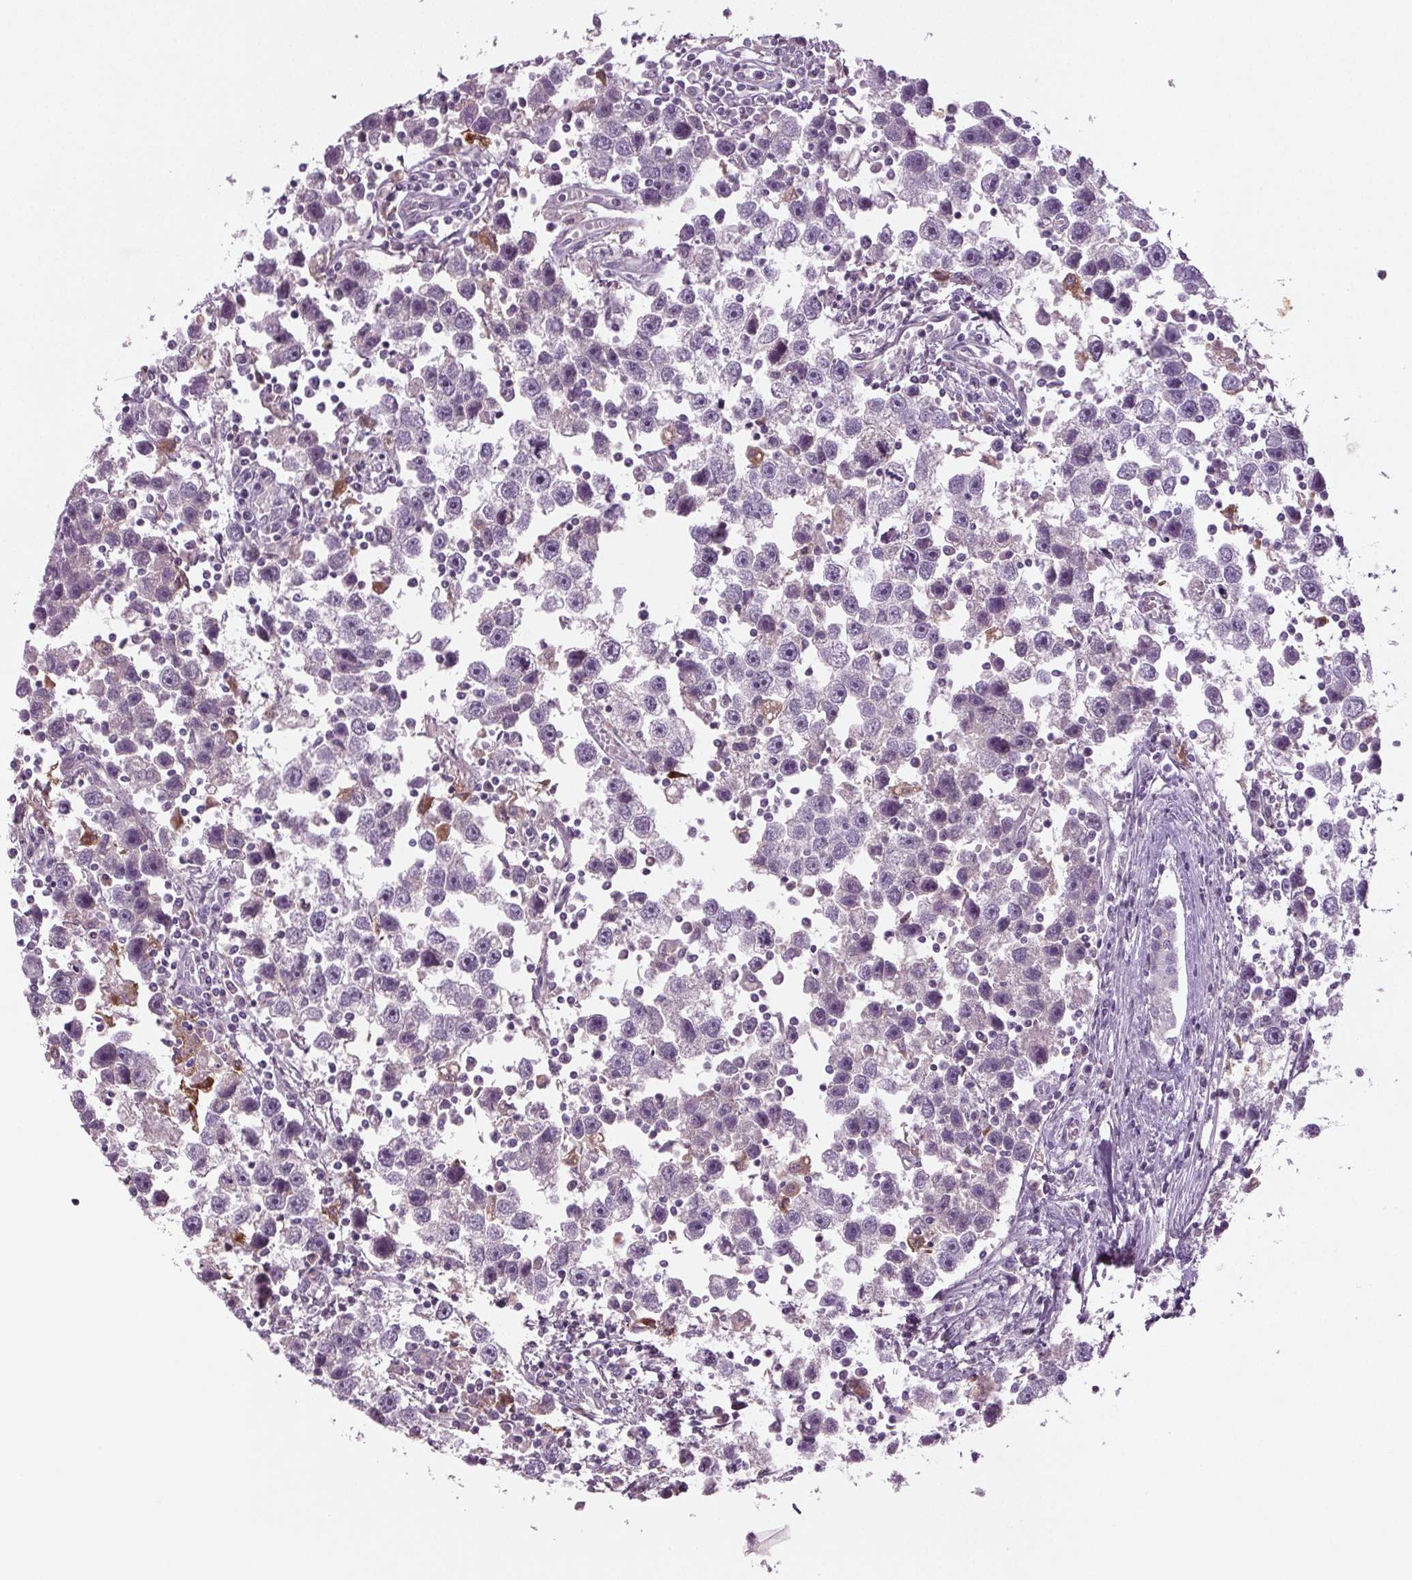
{"staining": {"intensity": "negative", "quantity": "none", "location": "none"}, "tissue": "testis cancer", "cell_type": "Tumor cells", "image_type": "cancer", "snomed": [{"axis": "morphology", "description": "Seminoma, NOS"}, {"axis": "topography", "description": "Testis"}], "caption": "The image shows no staining of tumor cells in testis seminoma.", "gene": "BHLHE22", "patient": {"sex": "male", "age": 30}}